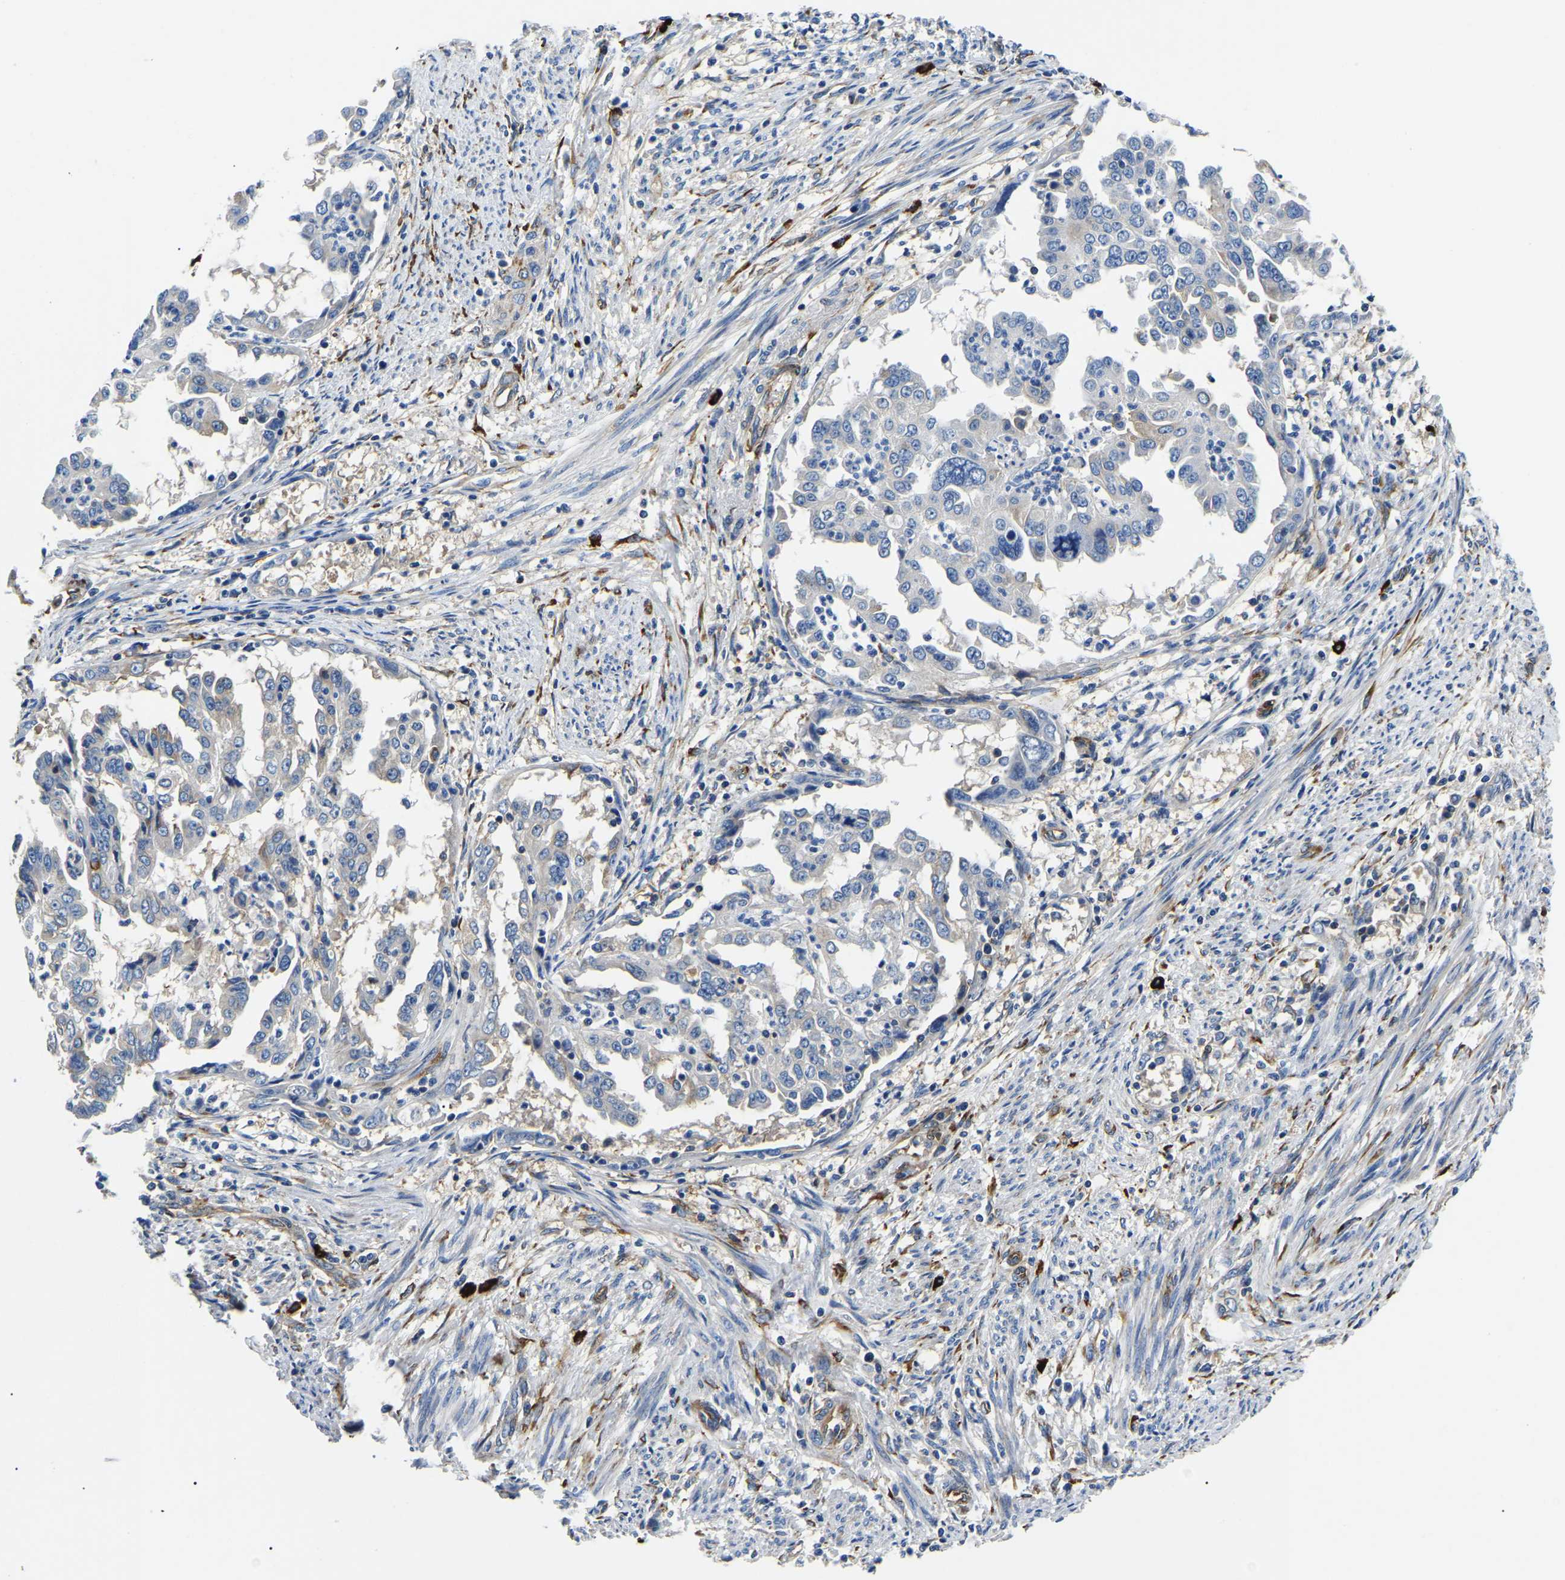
{"staining": {"intensity": "negative", "quantity": "none", "location": "none"}, "tissue": "endometrial cancer", "cell_type": "Tumor cells", "image_type": "cancer", "snomed": [{"axis": "morphology", "description": "Adenocarcinoma, NOS"}, {"axis": "topography", "description": "Endometrium"}], "caption": "This is a image of IHC staining of endometrial cancer (adenocarcinoma), which shows no positivity in tumor cells.", "gene": "DUSP8", "patient": {"sex": "female", "age": 85}}